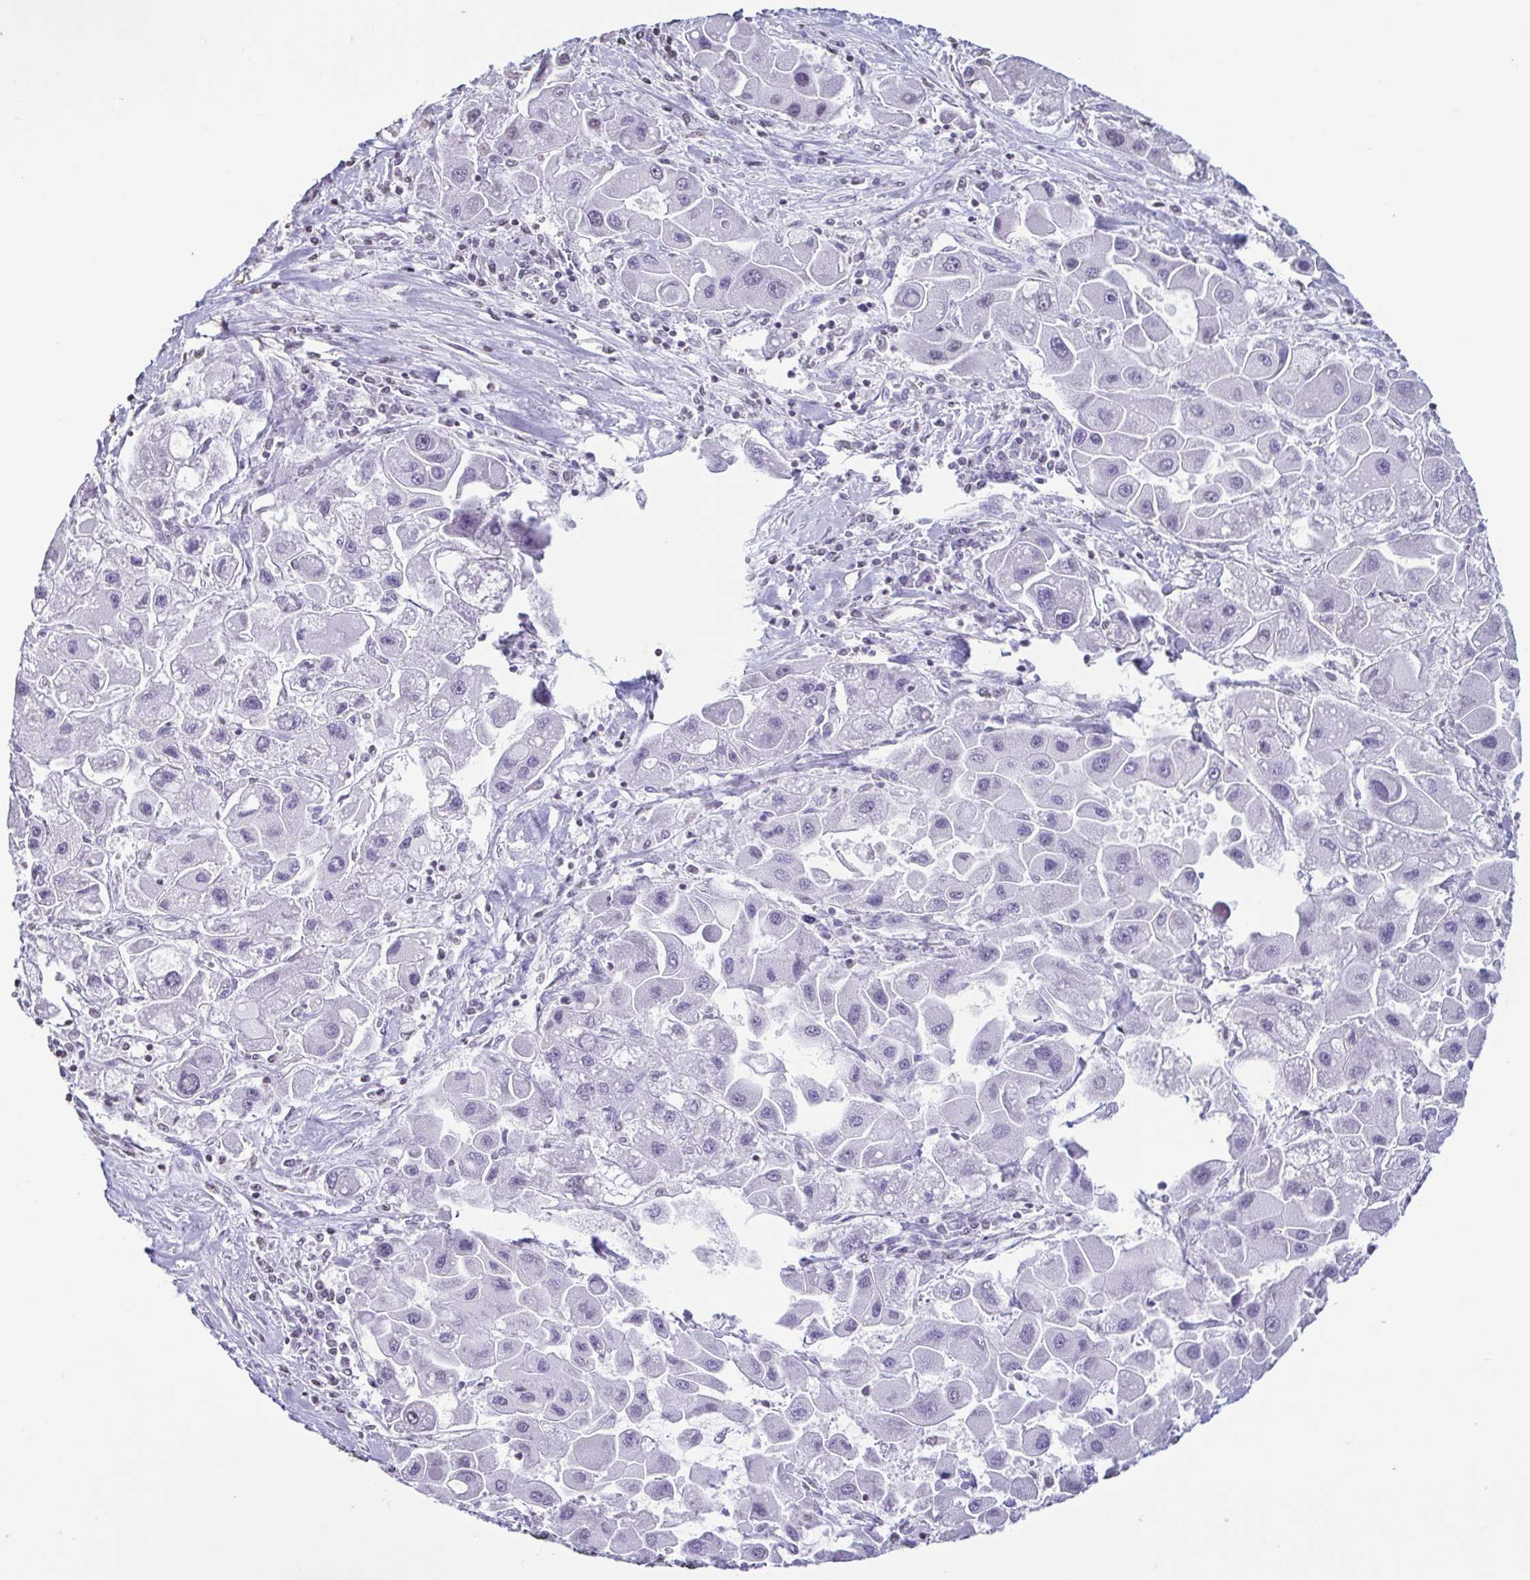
{"staining": {"intensity": "negative", "quantity": "none", "location": "none"}, "tissue": "liver cancer", "cell_type": "Tumor cells", "image_type": "cancer", "snomed": [{"axis": "morphology", "description": "Carcinoma, Hepatocellular, NOS"}, {"axis": "topography", "description": "Liver"}], "caption": "A histopathology image of human liver hepatocellular carcinoma is negative for staining in tumor cells.", "gene": "VCY1B", "patient": {"sex": "male", "age": 24}}